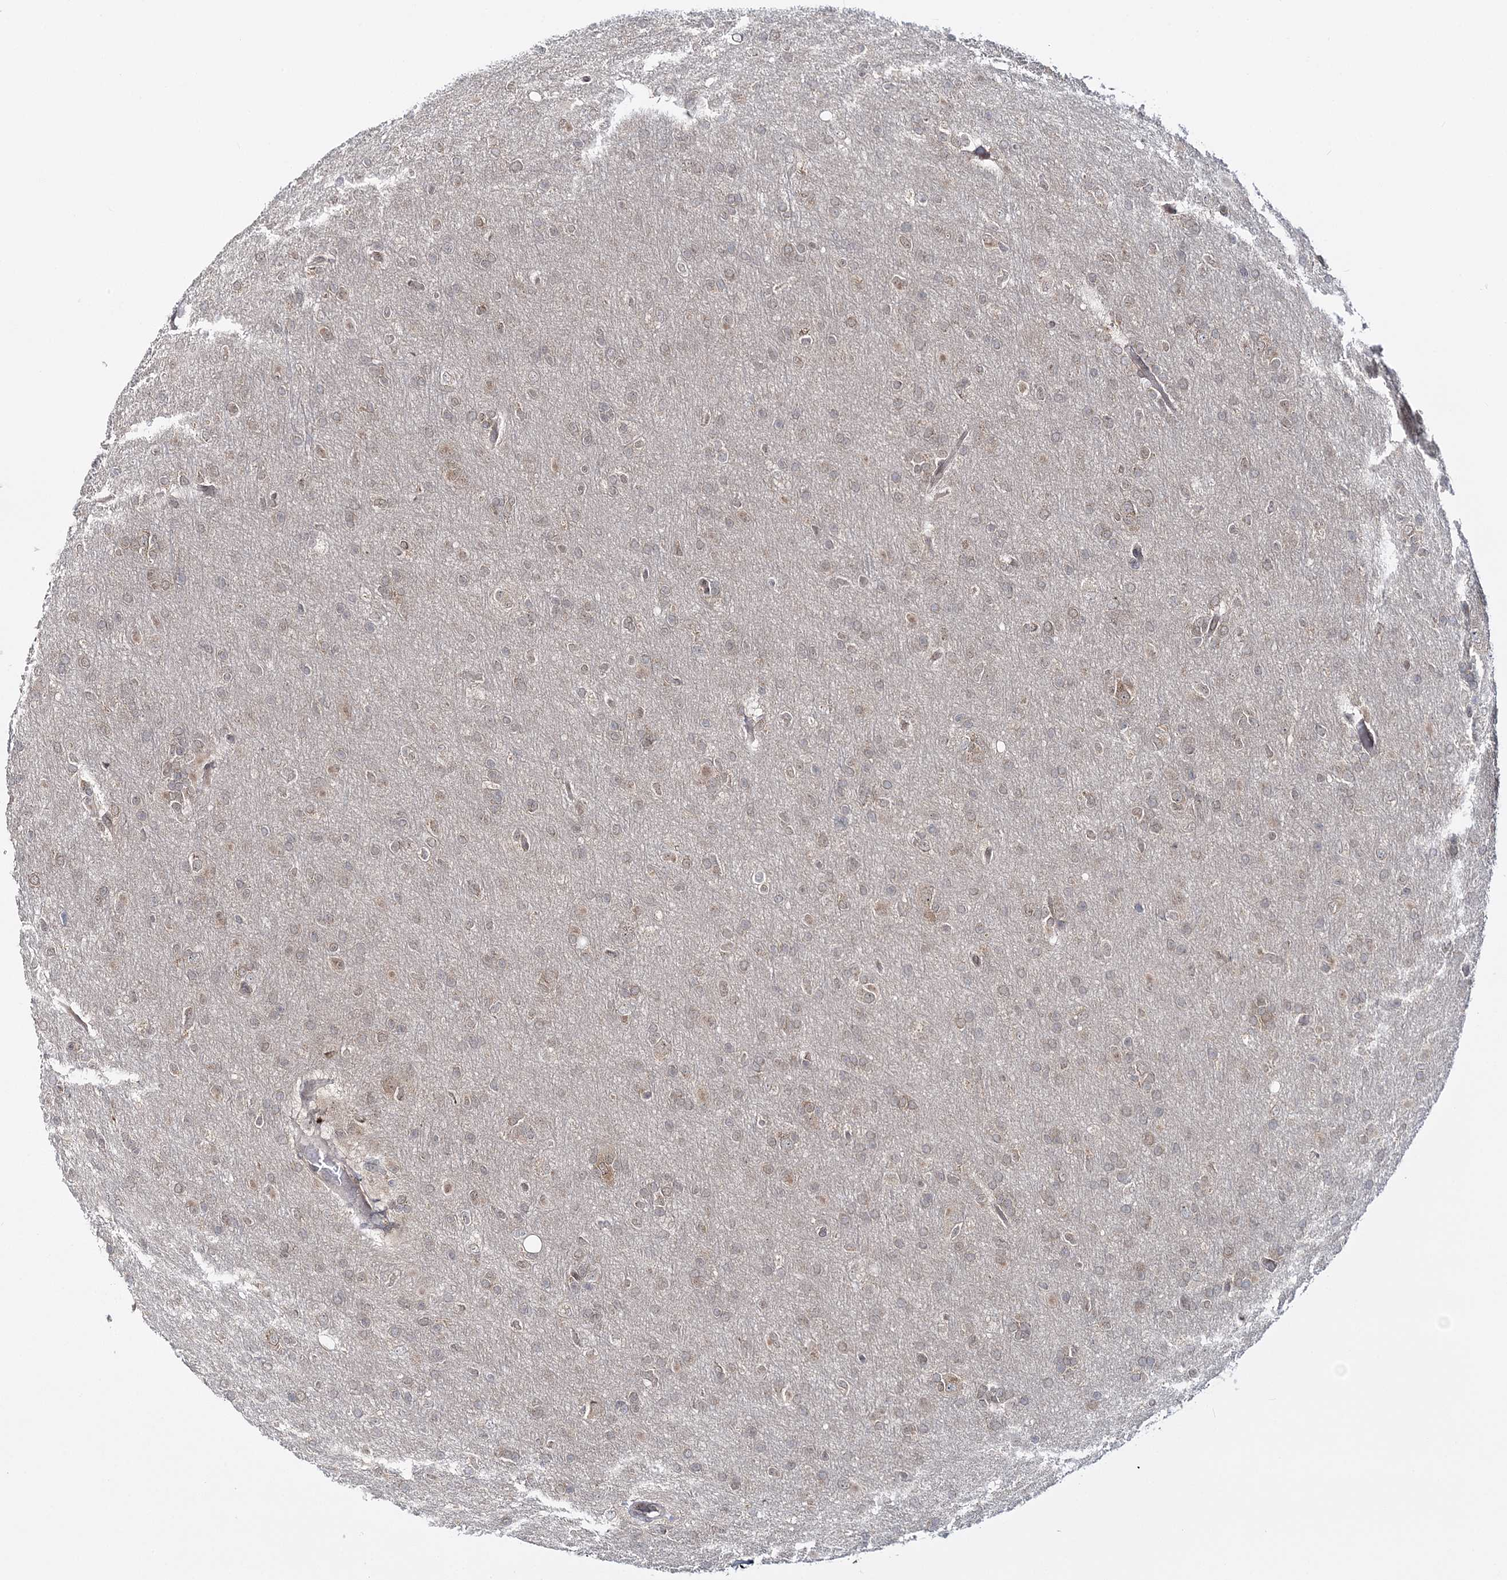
{"staining": {"intensity": "weak", "quantity": "<25%", "location": "cytoplasmic/membranous,nuclear"}, "tissue": "glioma", "cell_type": "Tumor cells", "image_type": "cancer", "snomed": [{"axis": "morphology", "description": "Glioma, malignant, High grade"}, {"axis": "topography", "description": "Cerebral cortex"}], "caption": "Immunohistochemistry photomicrograph of glioma stained for a protein (brown), which reveals no expression in tumor cells. Brightfield microscopy of immunohistochemistry stained with DAB (brown) and hematoxylin (blue), captured at high magnification.", "gene": "ZFAND6", "patient": {"sex": "female", "age": 36}}